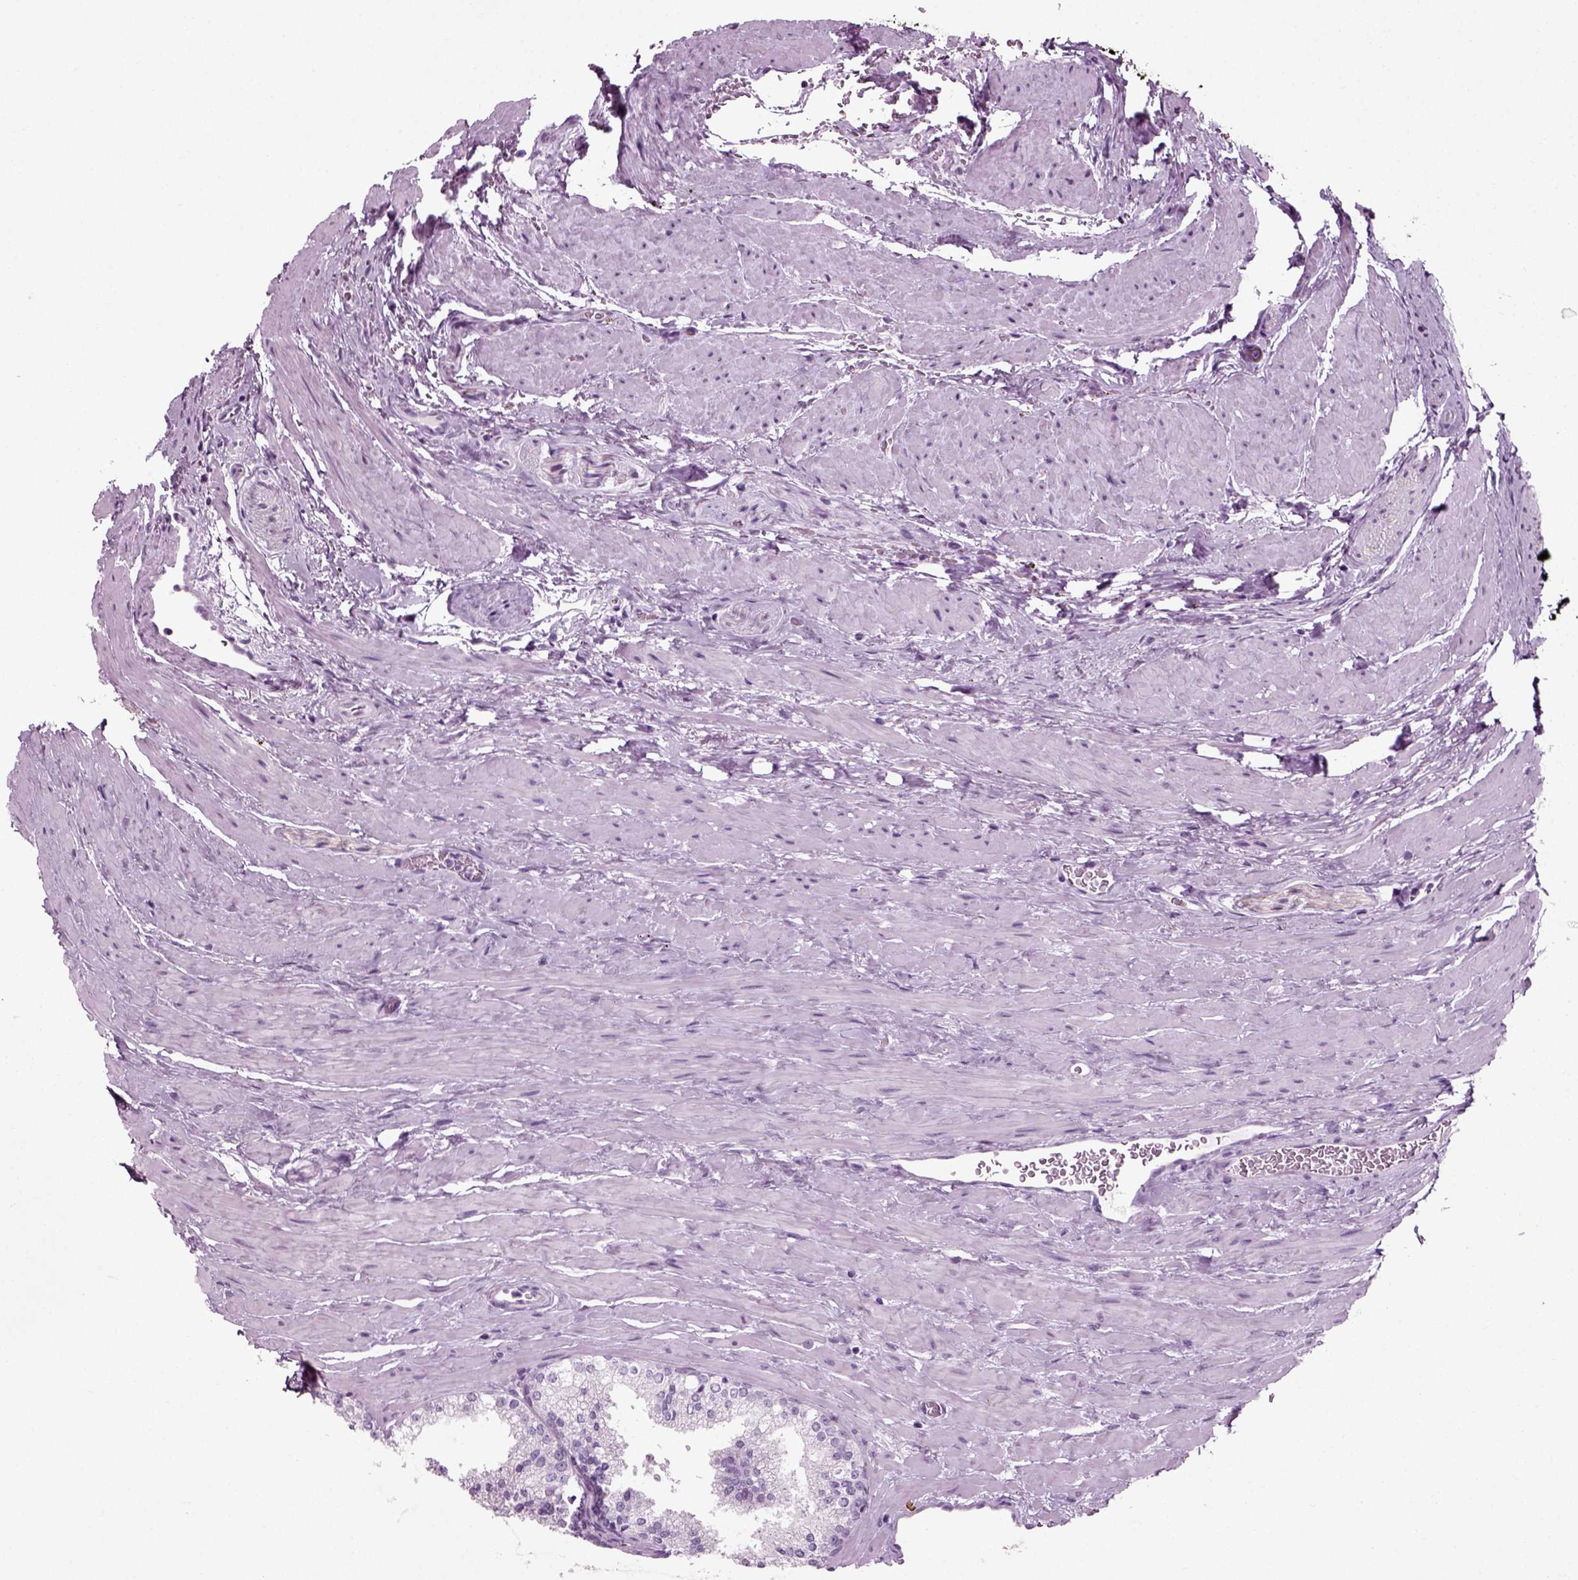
{"staining": {"intensity": "negative", "quantity": "none", "location": "none"}, "tissue": "prostate cancer", "cell_type": "Tumor cells", "image_type": "cancer", "snomed": [{"axis": "morphology", "description": "Adenocarcinoma, NOS"}, {"axis": "morphology", "description": "Adenocarcinoma, High grade"}, {"axis": "topography", "description": "Prostate"}], "caption": "Tumor cells show no significant protein staining in prostate cancer.", "gene": "SLC26A8", "patient": {"sex": "male", "age": 62}}